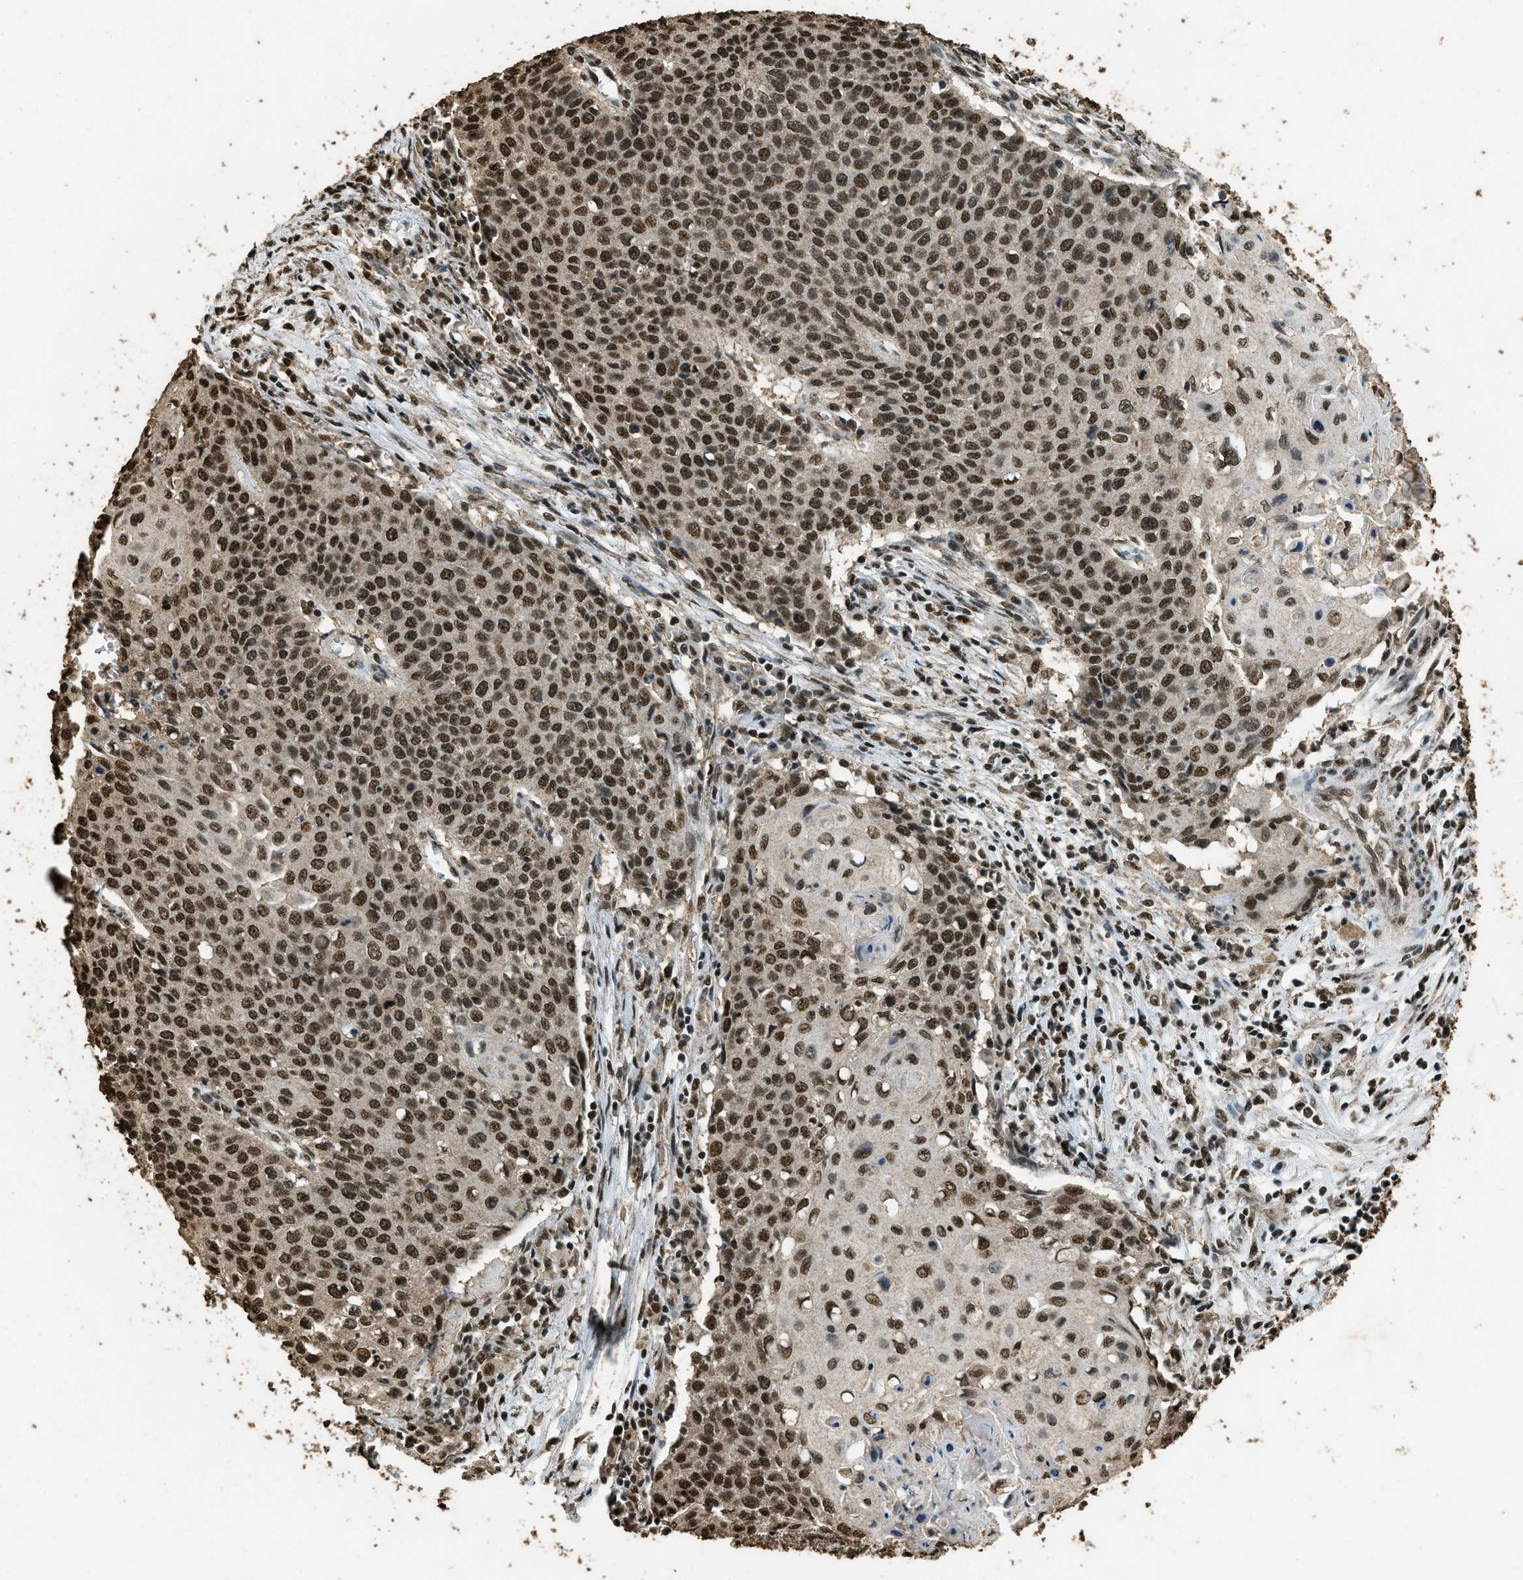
{"staining": {"intensity": "strong", "quantity": ">75%", "location": "nuclear"}, "tissue": "cervical cancer", "cell_type": "Tumor cells", "image_type": "cancer", "snomed": [{"axis": "morphology", "description": "Squamous cell carcinoma, NOS"}, {"axis": "topography", "description": "Cervix"}], "caption": "Cervical cancer stained with a brown dye shows strong nuclear positive expression in approximately >75% of tumor cells.", "gene": "MYB", "patient": {"sex": "female", "age": 39}}